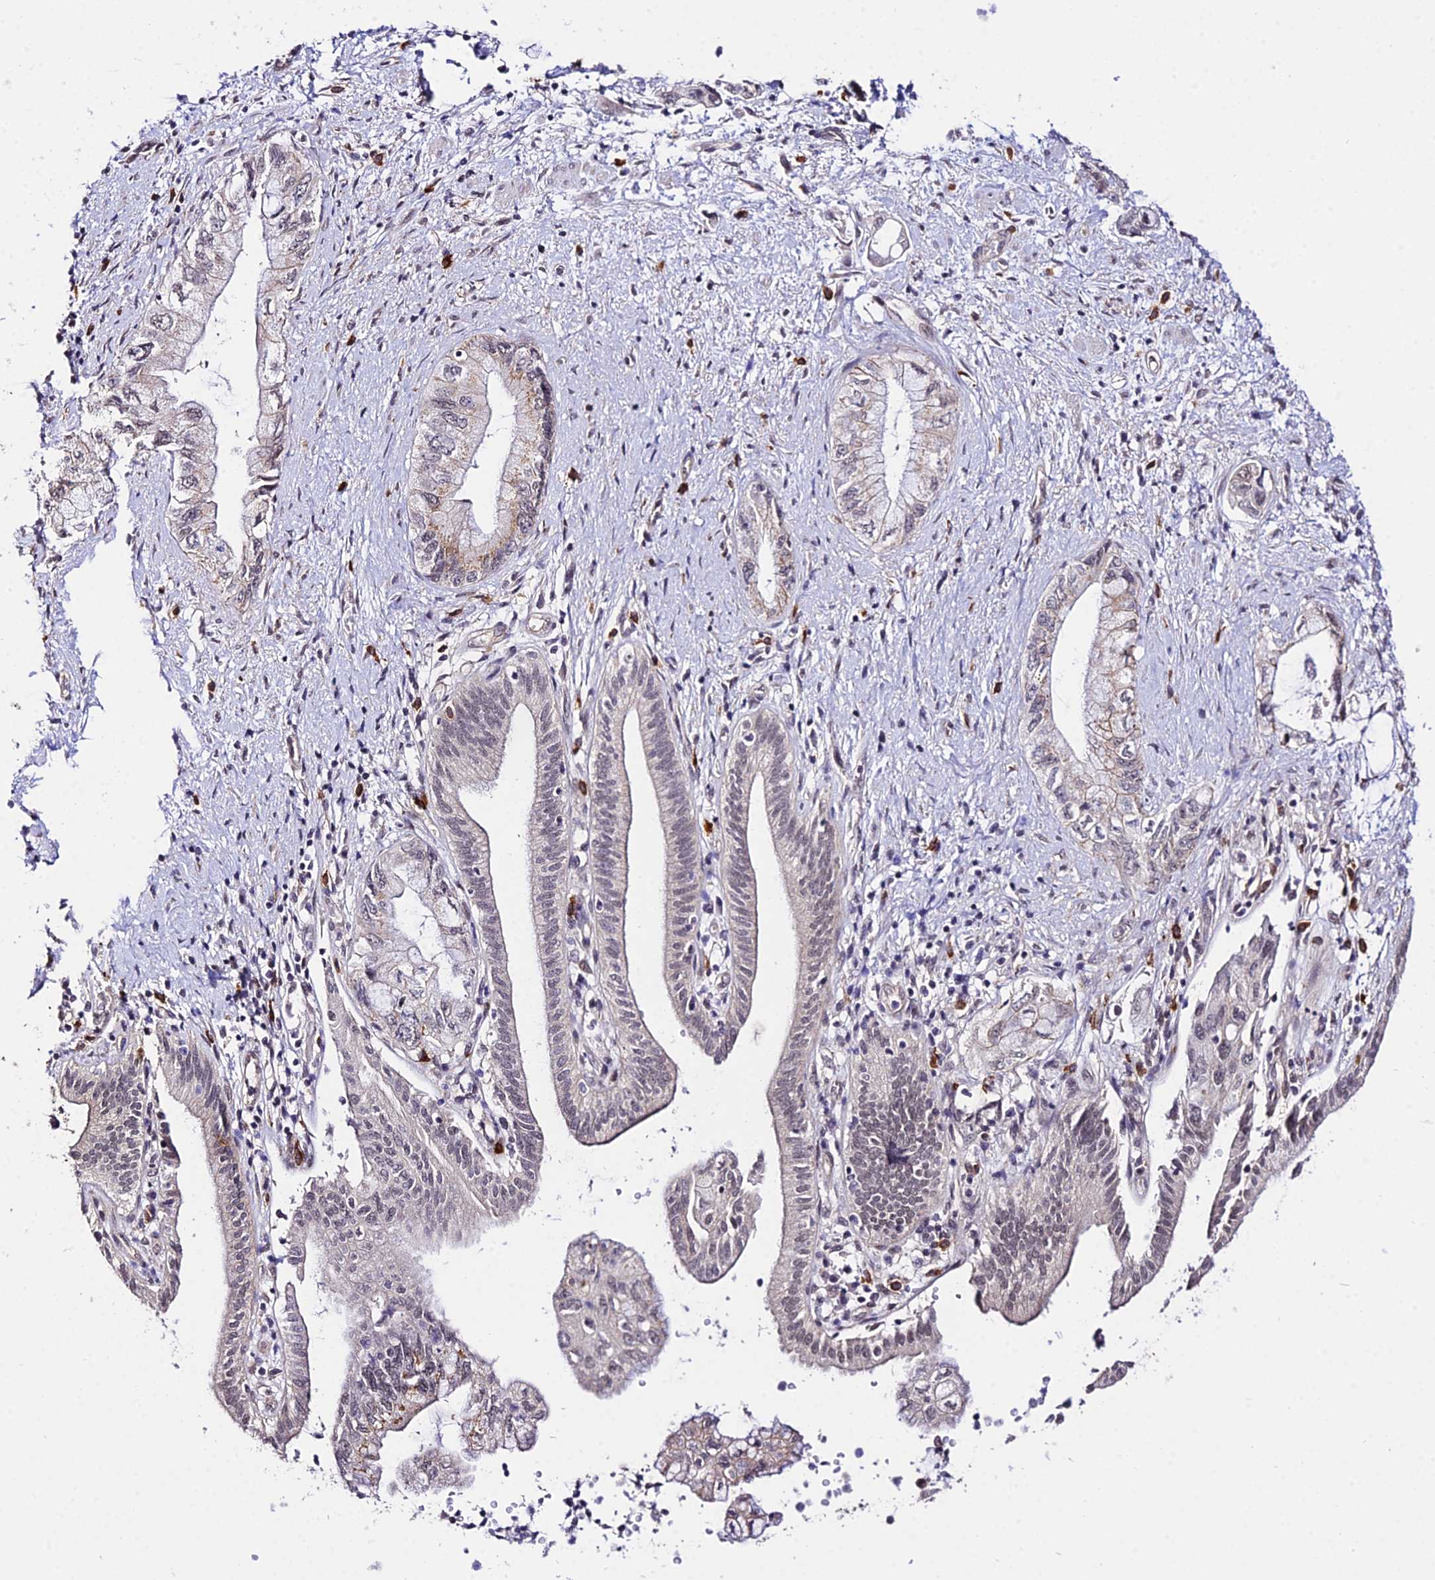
{"staining": {"intensity": "negative", "quantity": "none", "location": "none"}, "tissue": "pancreatic cancer", "cell_type": "Tumor cells", "image_type": "cancer", "snomed": [{"axis": "morphology", "description": "Adenocarcinoma, NOS"}, {"axis": "topography", "description": "Pancreas"}], "caption": "A photomicrograph of pancreatic cancer stained for a protein demonstrates no brown staining in tumor cells.", "gene": "POLR2I", "patient": {"sex": "female", "age": 73}}